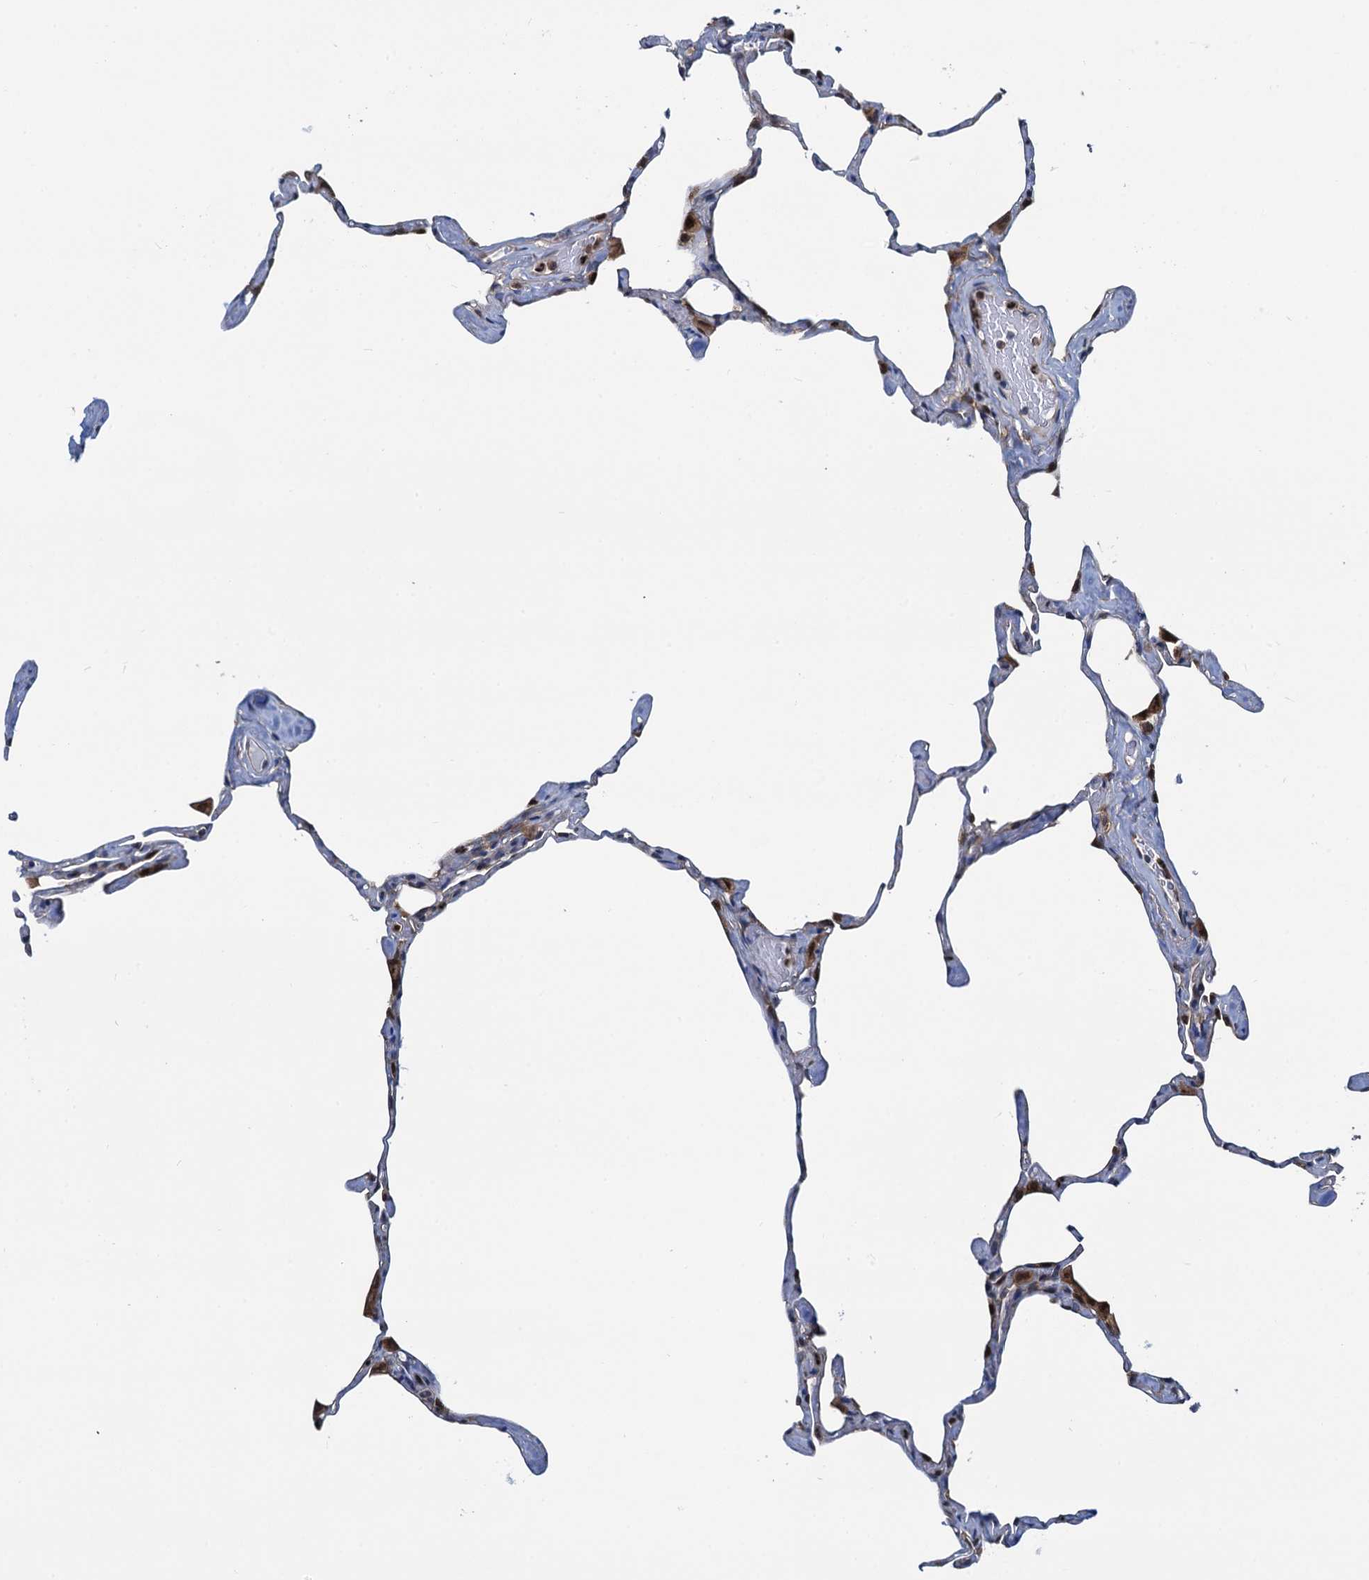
{"staining": {"intensity": "moderate", "quantity": "25%-75%", "location": "cytoplasmic/membranous,nuclear"}, "tissue": "lung", "cell_type": "Alveolar cells", "image_type": "normal", "snomed": [{"axis": "morphology", "description": "Normal tissue, NOS"}, {"axis": "topography", "description": "Lung"}], "caption": "Protein analysis of normal lung demonstrates moderate cytoplasmic/membranous,nuclear positivity in about 25%-75% of alveolar cells. The protein is shown in brown color, while the nuclei are stained blue.", "gene": "RNF125", "patient": {"sex": "male", "age": 65}}